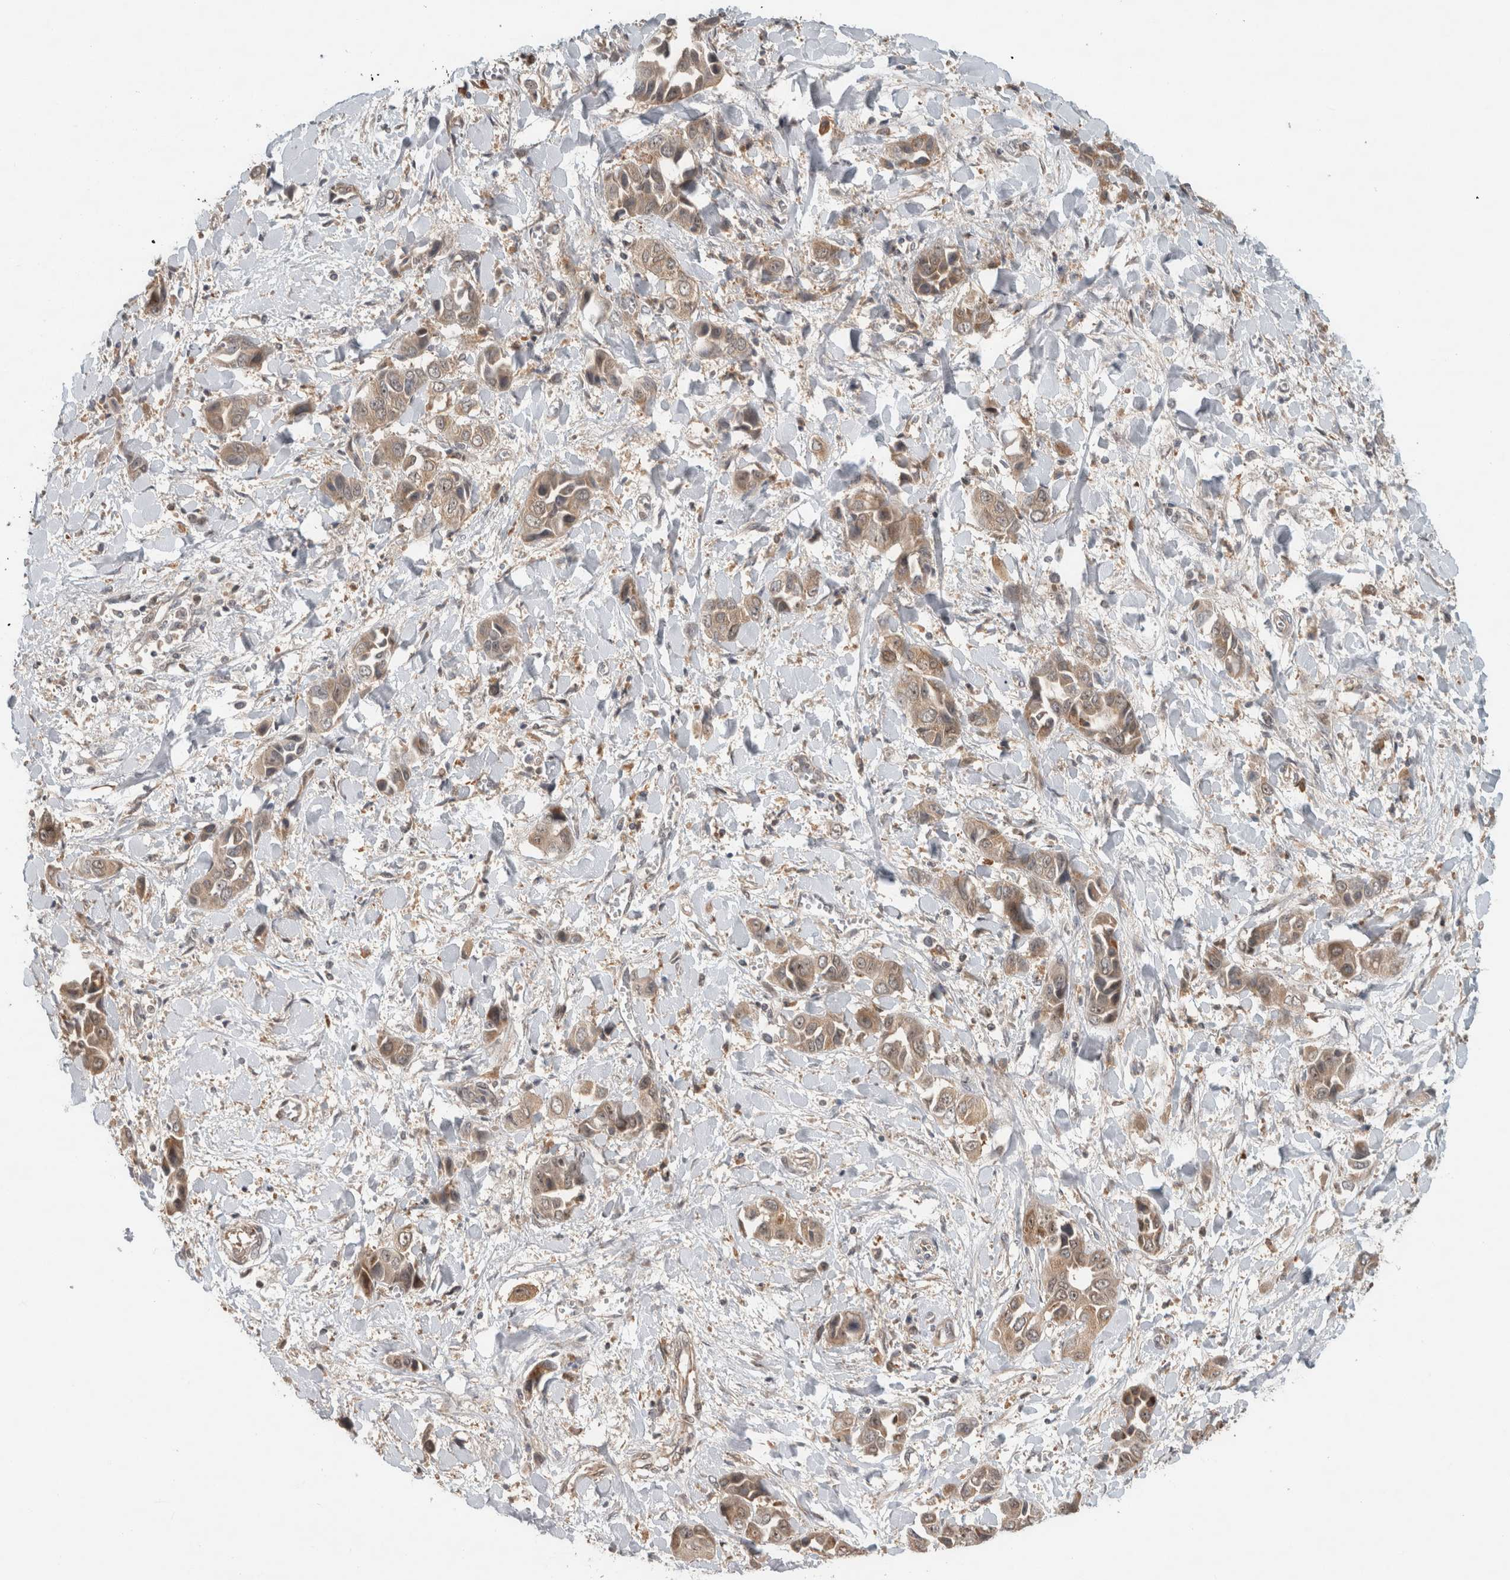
{"staining": {"intensity": "moderate", "quantity": ">75%", "location": "cytoplasmic/membranous"}, "tissue": "liver cancer", "cell_type": "Tumor cells", "image_type": "cancer", "snomed": [{"axis": "morphology", "description": "Cholangiocarcinoma"}, {"axis": "topography", "description": "Liver"}], "caption": "Protein expression analysis of human liver cancer (cholangiocarcinoma) reveals moderate cytoplasmic/membranous expression in about >75% of tumor cells.", "gene": "INSRR", "patient": {"sex": "female", "age": 52}}